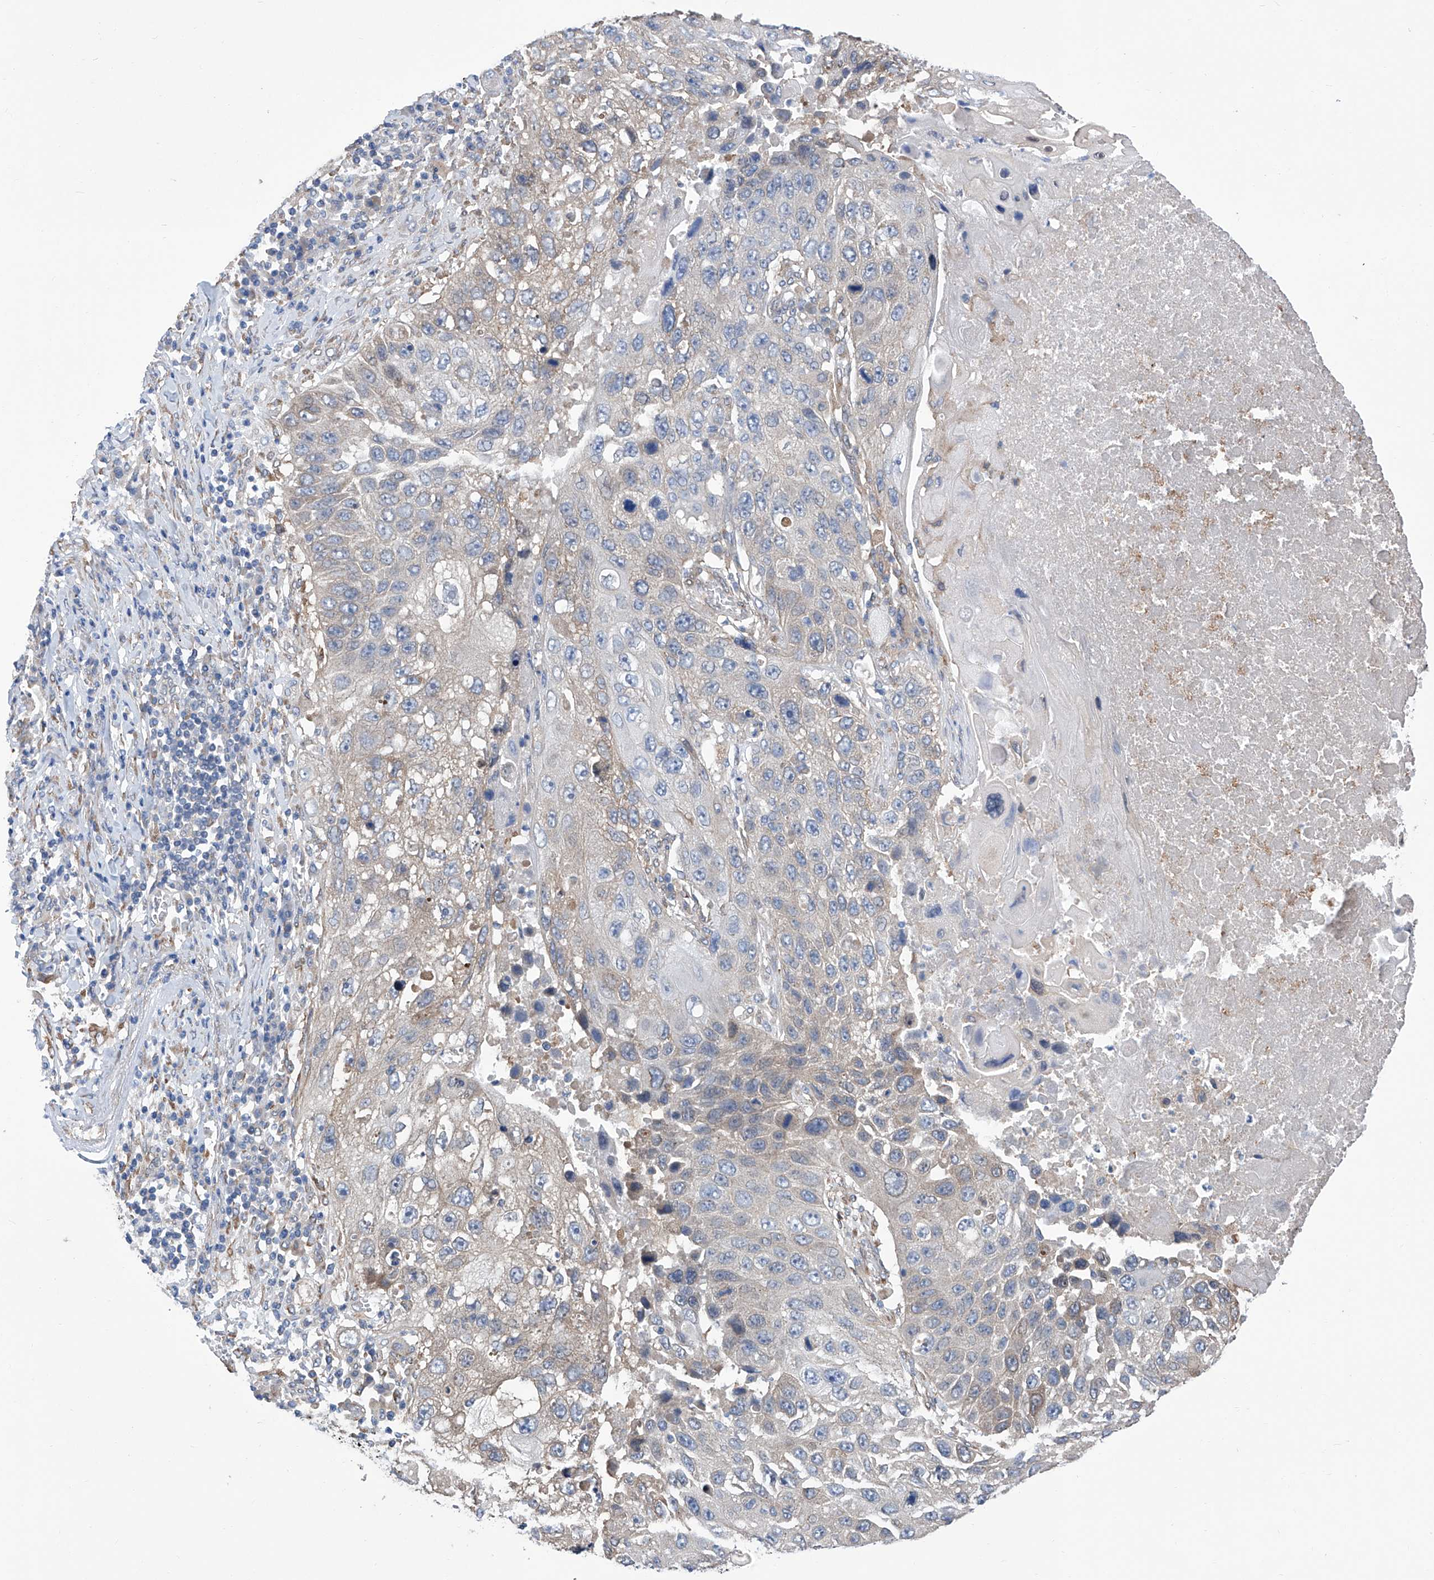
{"staining": {"intensity": "negative", "quantity": "none", "location": "none"}, "tissue": "lung cancer", "cell_type": "Tumor cells", "image_type": "cancer", "snomed": [{"axis": "morphology", "description": "Squamous cell carcinoma, NOS"}, {"axis": "topography", "description": "Lung"}], "caption": "IHC histopathology image of neoplastic tissue: human lung cancer stained with DAB (3,3'-diaminobenzidine) shows no significant protein expression in tumor cells. (Stains: DAB immunohistochemistry (IHC) with hematoxylin counter stain, Microscopy: brightfield microscopy at high magnification).", "gene": "SMS", "patient": {"sex": "male", "age": 61}}